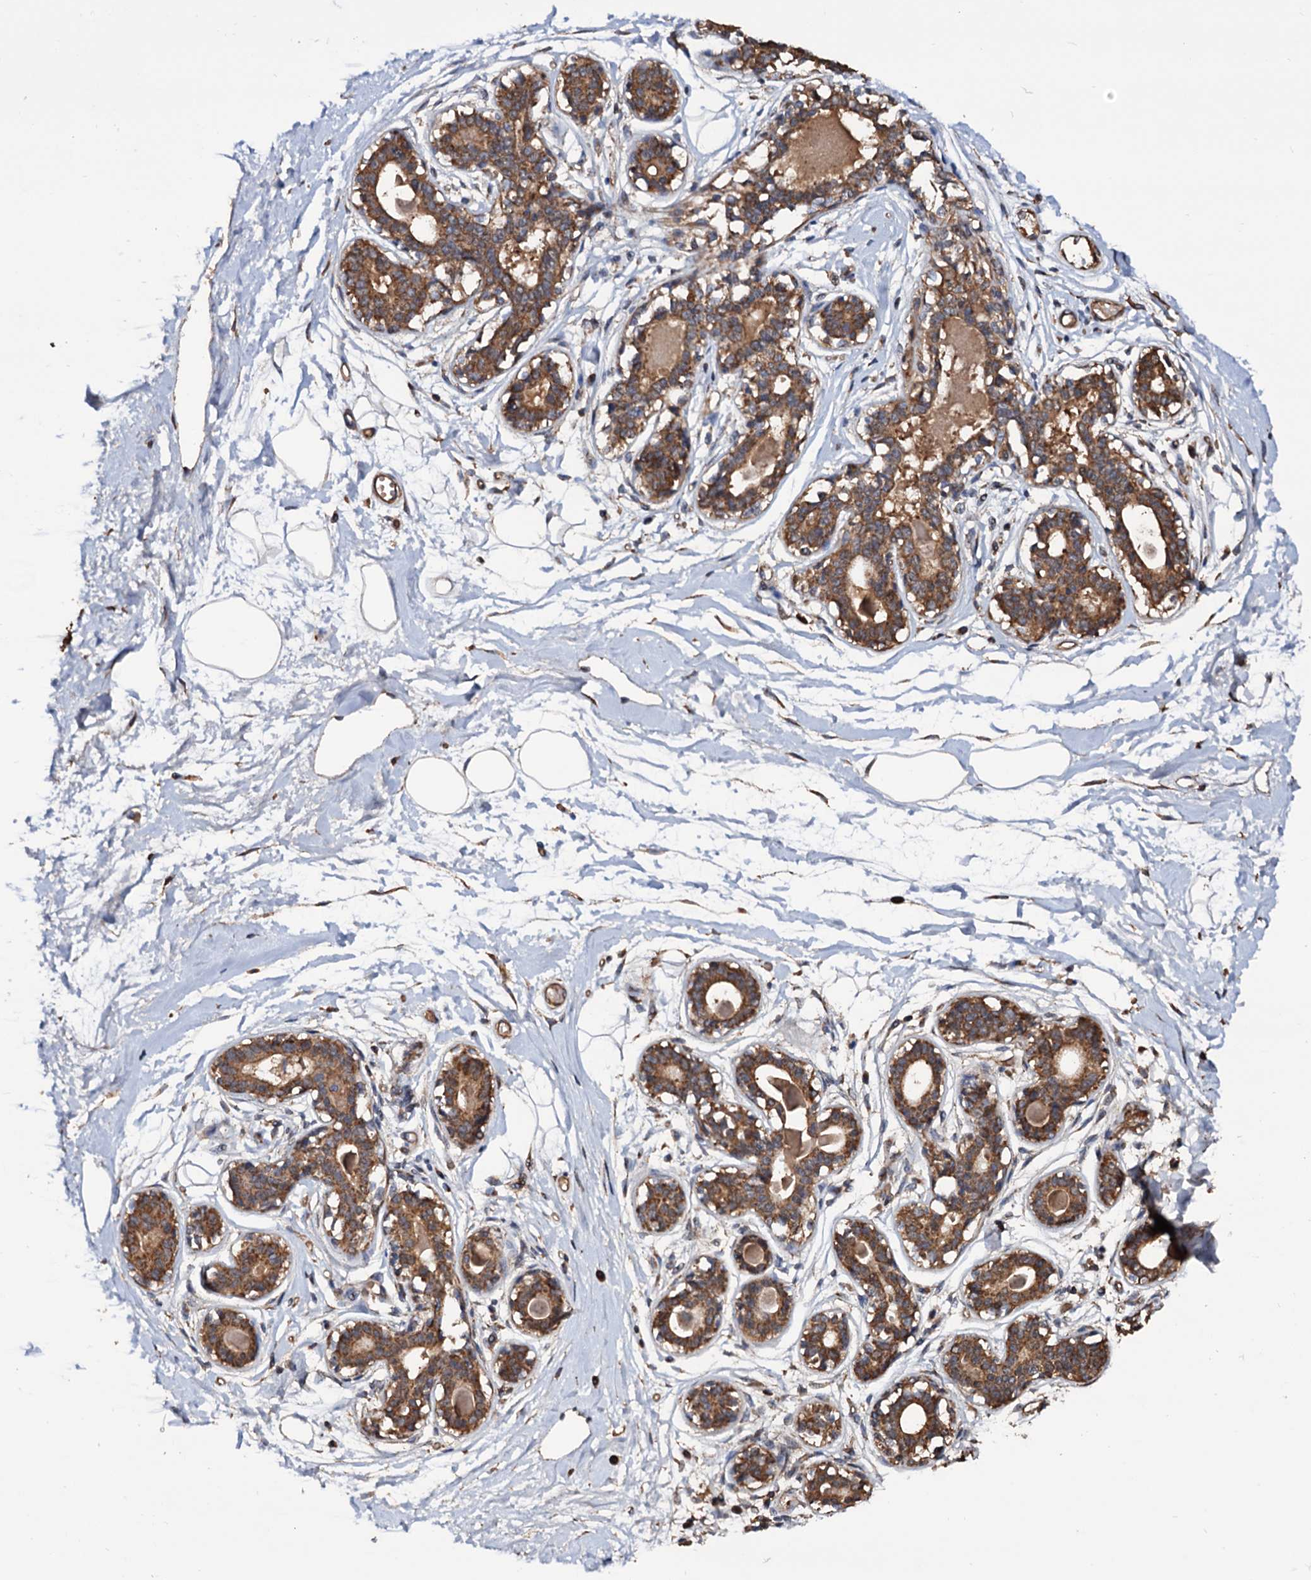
{"staining": {"intensity": "negative", "quantity": "none", "location": "none"}, "tissue": "breast", "cell_type": "Adipocytes", "image_type": "normal", "snomed": [{"axis": "morphology", "description": "Normal tissue, NOS"}, {"axis": "topography", "description": "Breast"}], "caption": "Adipocytes show no significant protein staining in normal breast.", "gene": "MRPL42", "patient": {"sex": "female", "age": 45}}